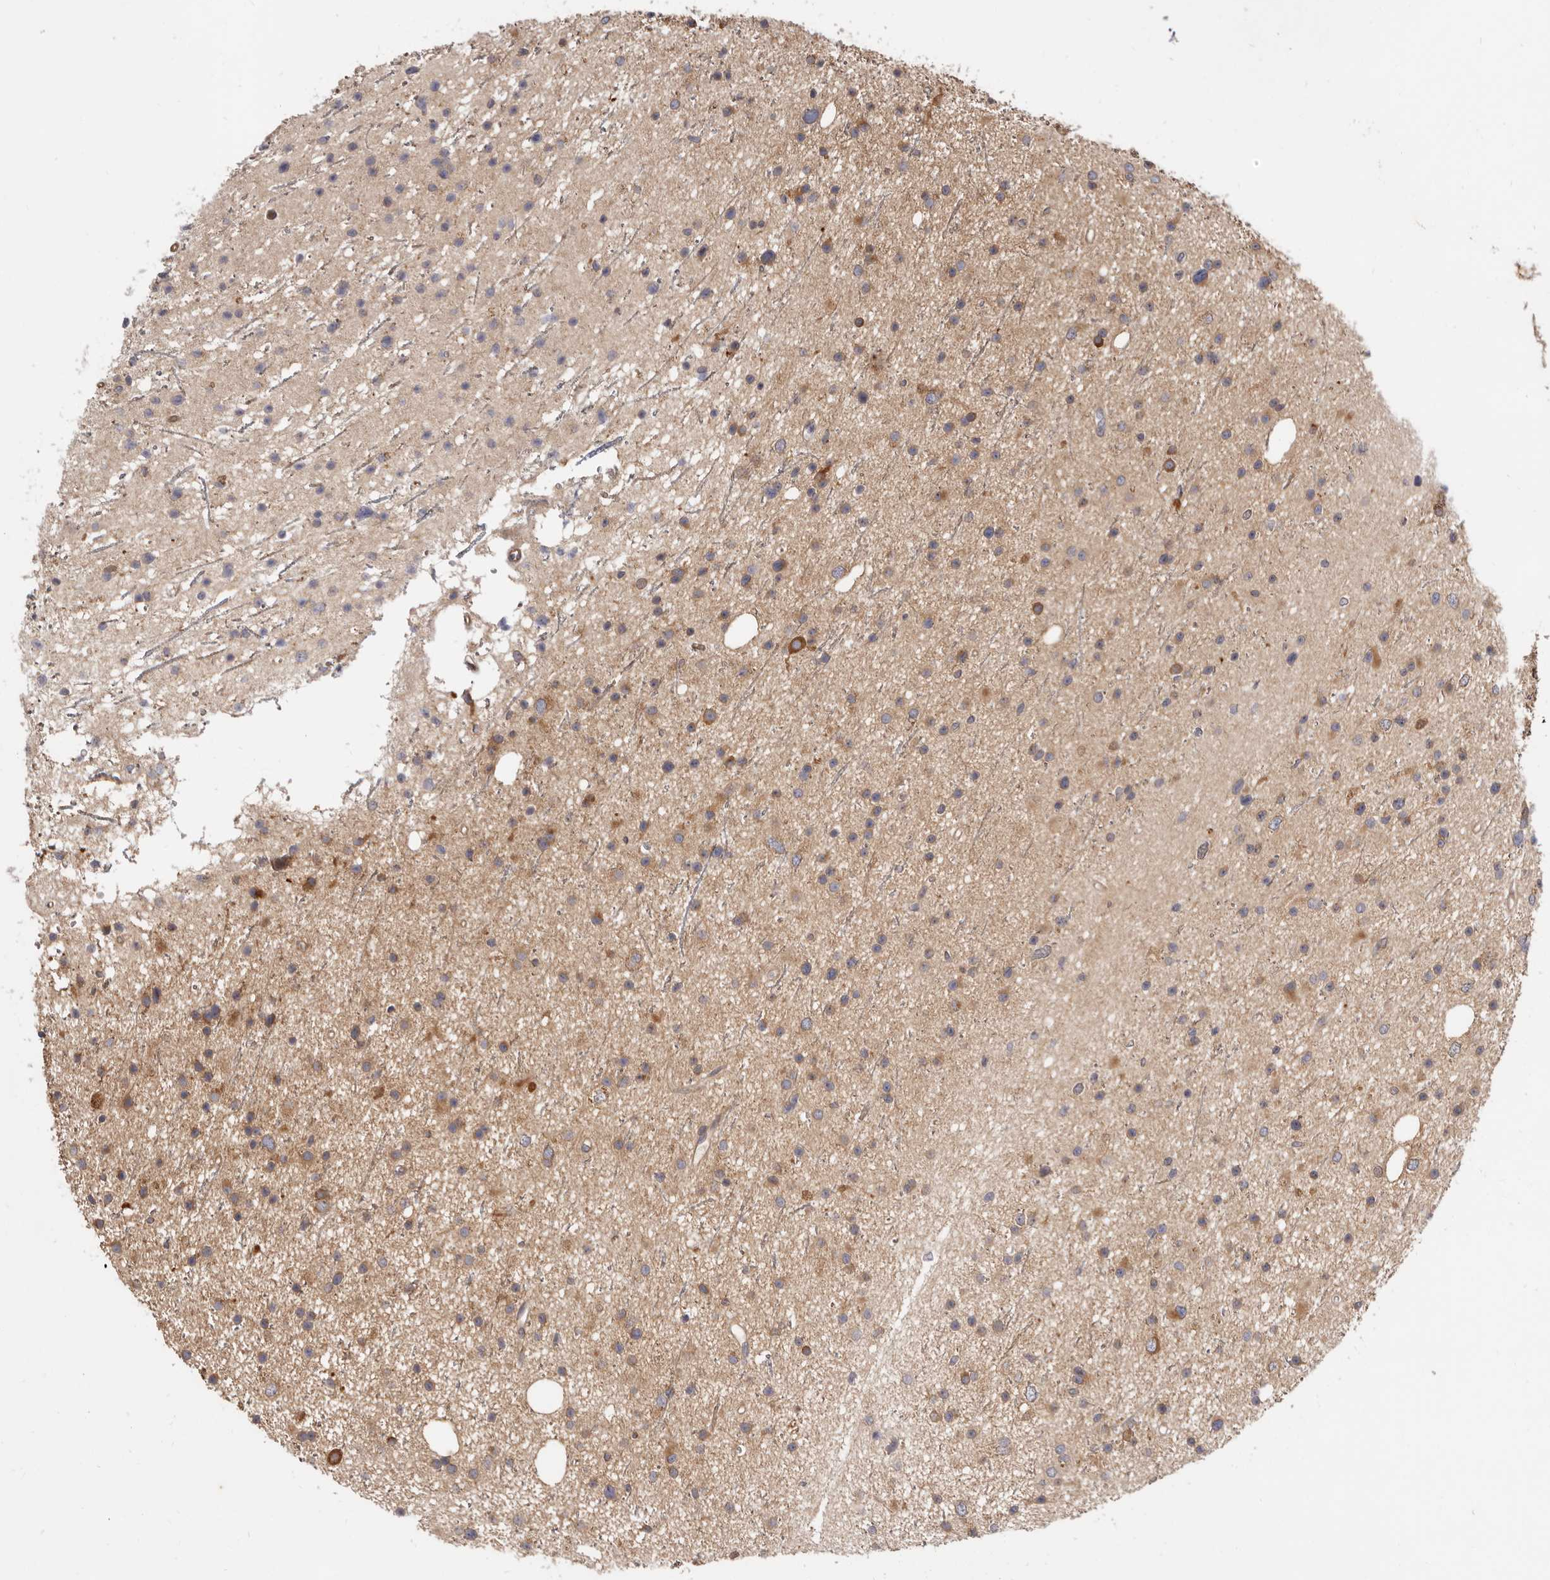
{"staining": {"intensity": "moderate", "quantity": ">75%", "location": "cytoplasmic/membranous"}, "tissue": "glioma", "cell_type": "Tumor cells", "image_type": "cancer", "snomed": [{"axis": "morphology", "description": "Glioma, malignant, Low grade"}, {"axis": "topography", "description": "Cerebral cortex"}], "caption": "Tumor cells reveal medium levels of moderate cytoplasmic/membranous staining in about >75% of cells in malignant glioma (low-grade). (brown staining indicates protein expression, while blue staining denotes nuclei).", "gene": "ADAMTS20", "patient": {"sex": "female", "age": 39}}